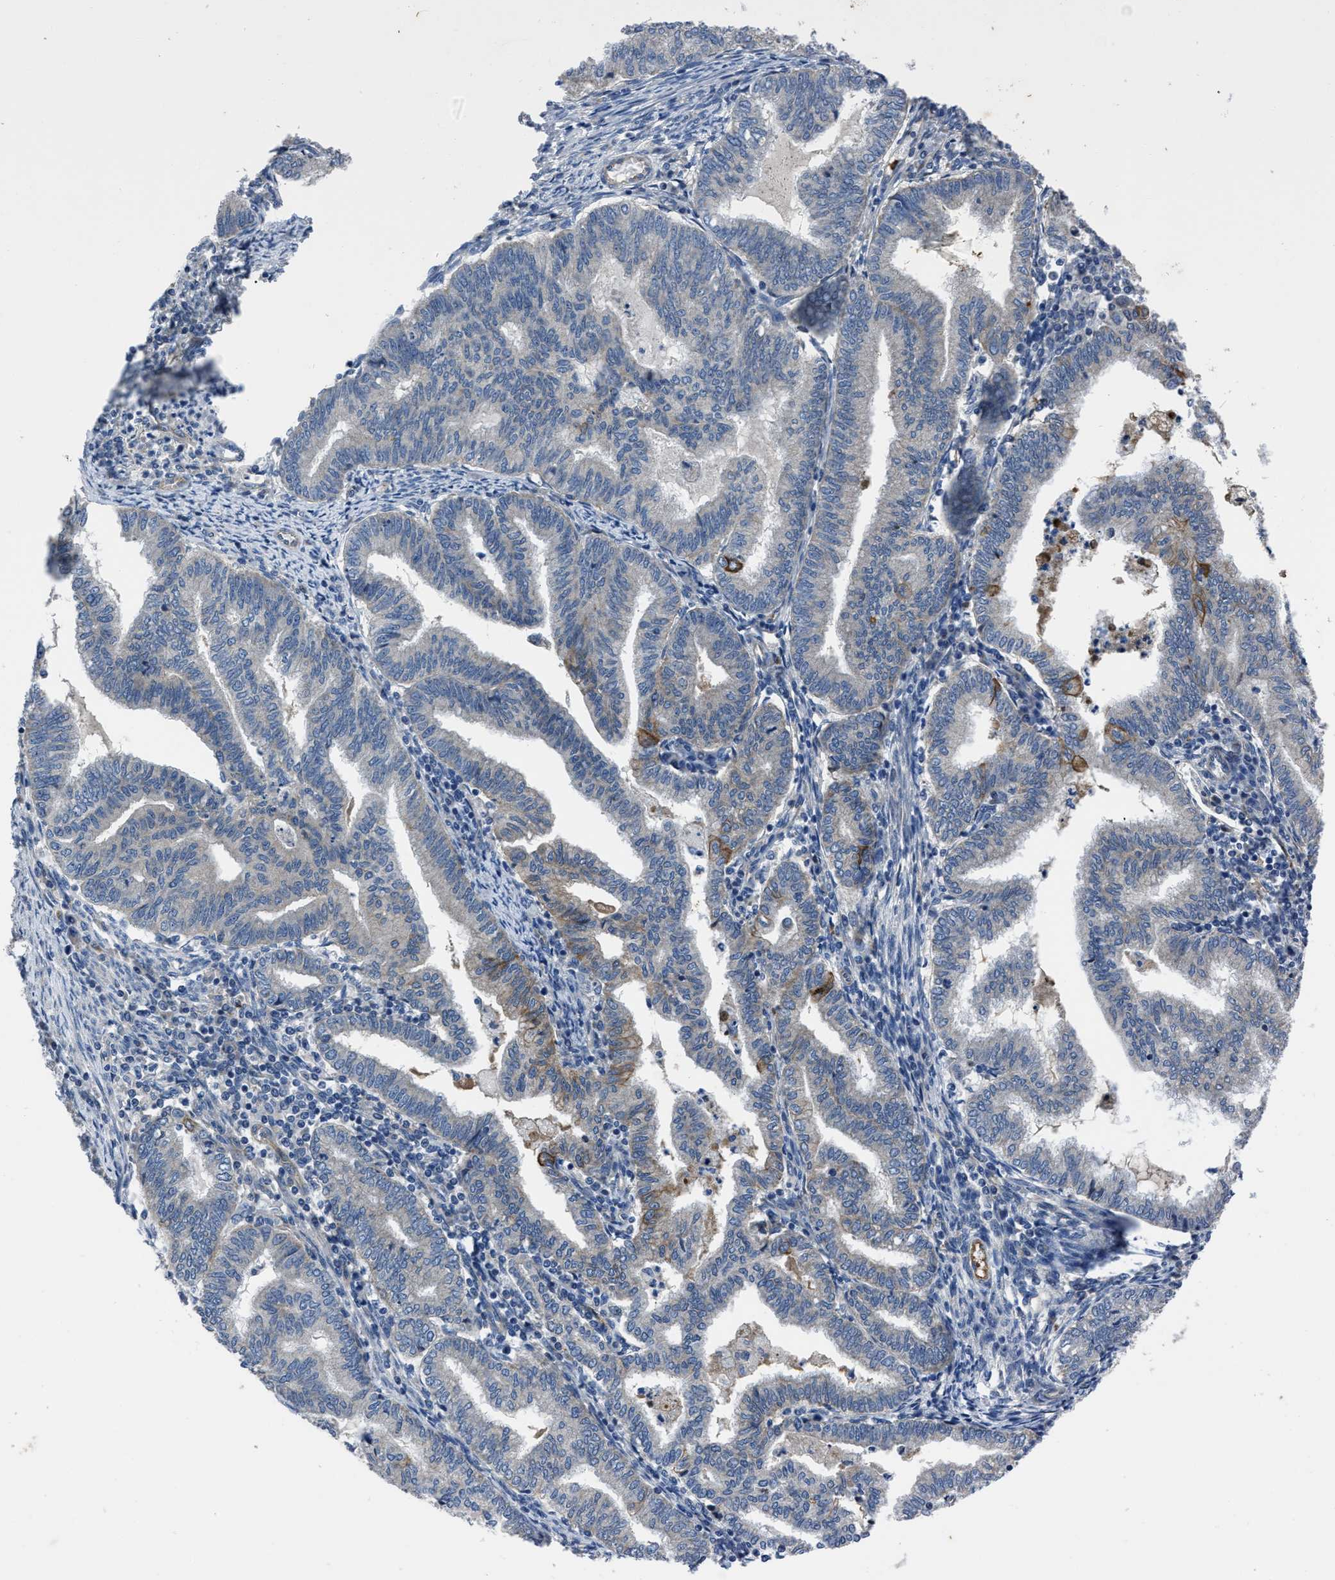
{"staining": {"intensity": "moderate", "quantity": "<25%", "location": "cytoplasmic/membranous"}, "tissue": "endometrial cancer", "cell_type": "Tumor cells", "image_type": "cancer", "snomed": [{"axis": "morphology", "description": "Polyp, NOS"}, {"axis": "morphology", "description": "Adenocarcinoma, NOS"}, {"axis": "morphology", "description": "Adenoma, NOS"}, {"axis": "topography", "description": "Endometrium"}], "caption": "IHC staining of adenocarcinoma (endometrial), which shows low levels of moderate cytoplasmic/membranous staining in about <25% of tumor cells indicating moderate cytoplasmic/membranous protein staining. The staining was performed using DAB (brown) for protein detection and nuclei were counterstained in hematoxylin (blue).", "gene": "ERC1", "patient": {"sex": "female", "age": 79}}